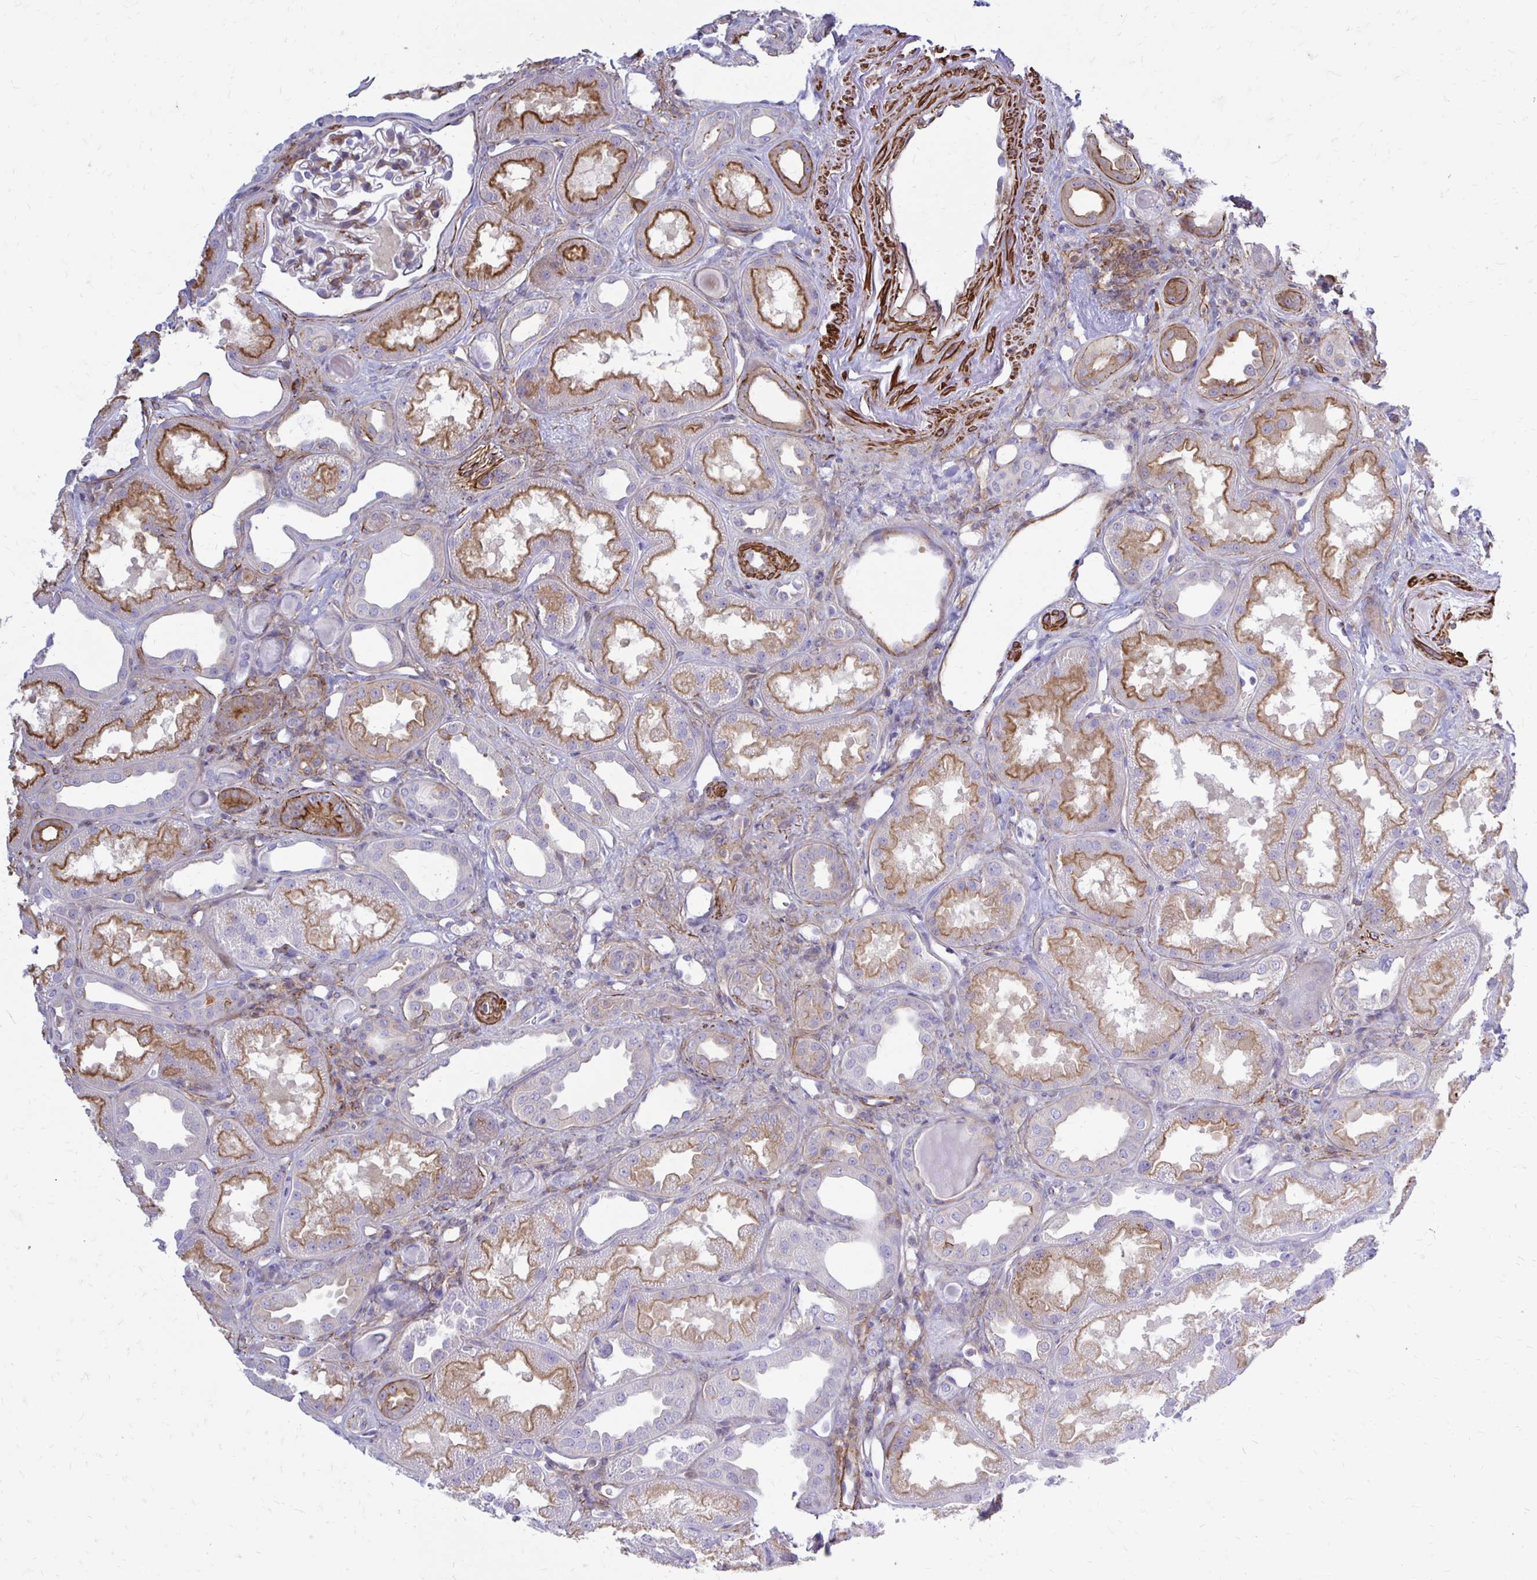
{"staining": {"intensity": "moderate", "quantity": "25%-75%", "location": "cytoplasmic/membranous"}, "tissue": "kidney", "cell_type": "Cells in glomeruli", "image_type": "normal", "snomed": [{"axis": "morphology", "description": "Normal tissue, NOS"}, {"axis": "topography", "description": "Kidney"}], "caption": "A histopathology image of kidney stained for a protein demonstrates moderate cytoplasmic/membranous brown staining in cells in glomeruli.", "gene": "CTPS1", "patient": {"sex": "male", "age": 61}}